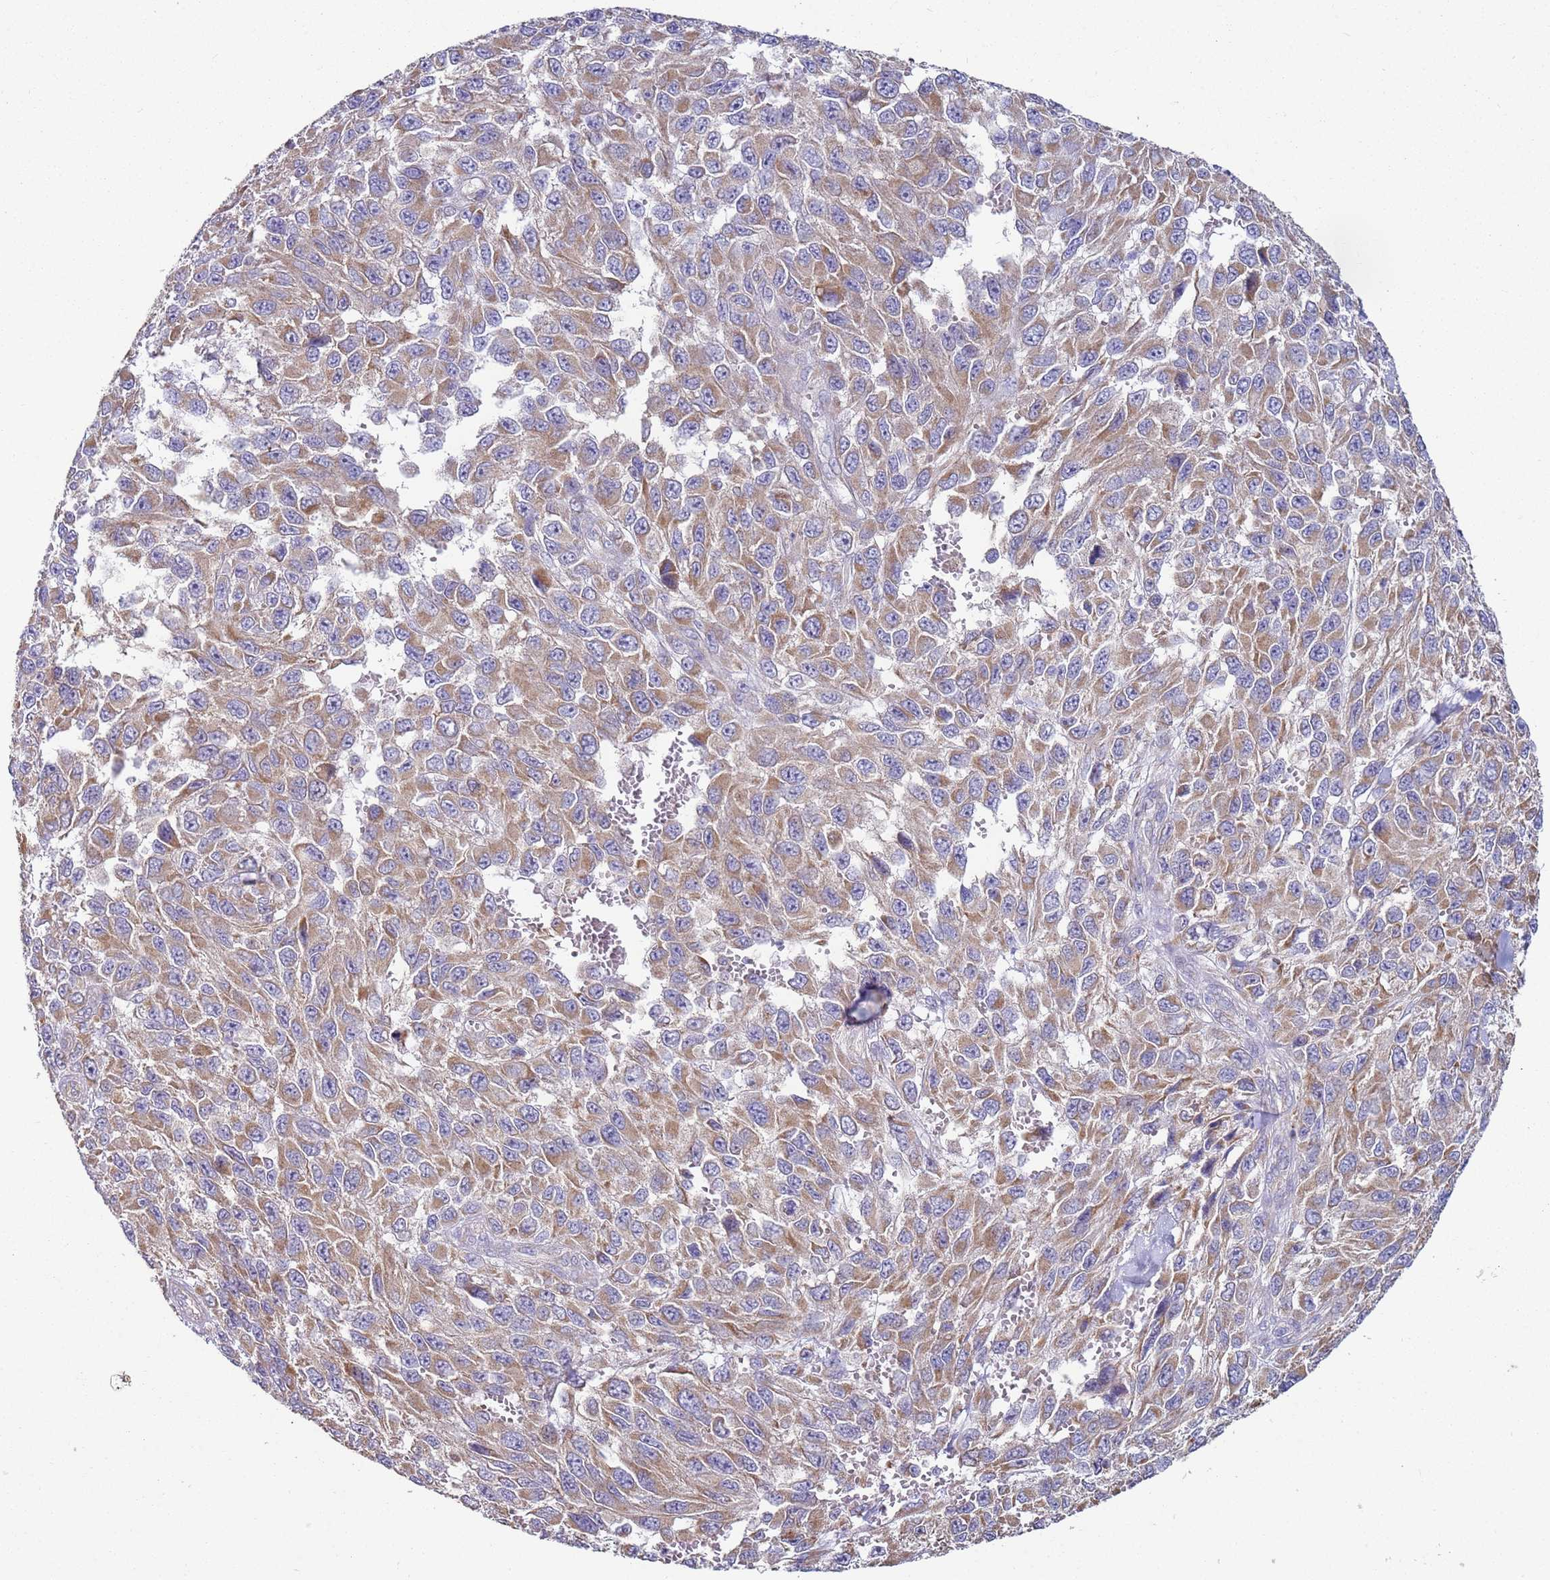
{"staining": {"intensity": "moderate", "quantity": ">75%", "location": "cytoplasmic/membranous"}, "tissue": "melanoma", "cell_type": "Tumor cells", "image_type": "cancer", "snomed": [{"axis": "morphology", "description": "Normal tissue, NOS"}, {"axis": "morphology", "description": "Malignant melanoma, NOS"}, {"axis": "topography", "description": "Skin"}], "caption": "Immunohistochemical staining of human malignant melanoma displays medium levels of moderate cytoplasmic/membranous protein expression in about >75% of tumor cells.", "gene": "DIP2B", "patient": {"sex": "female", "age": 96}}